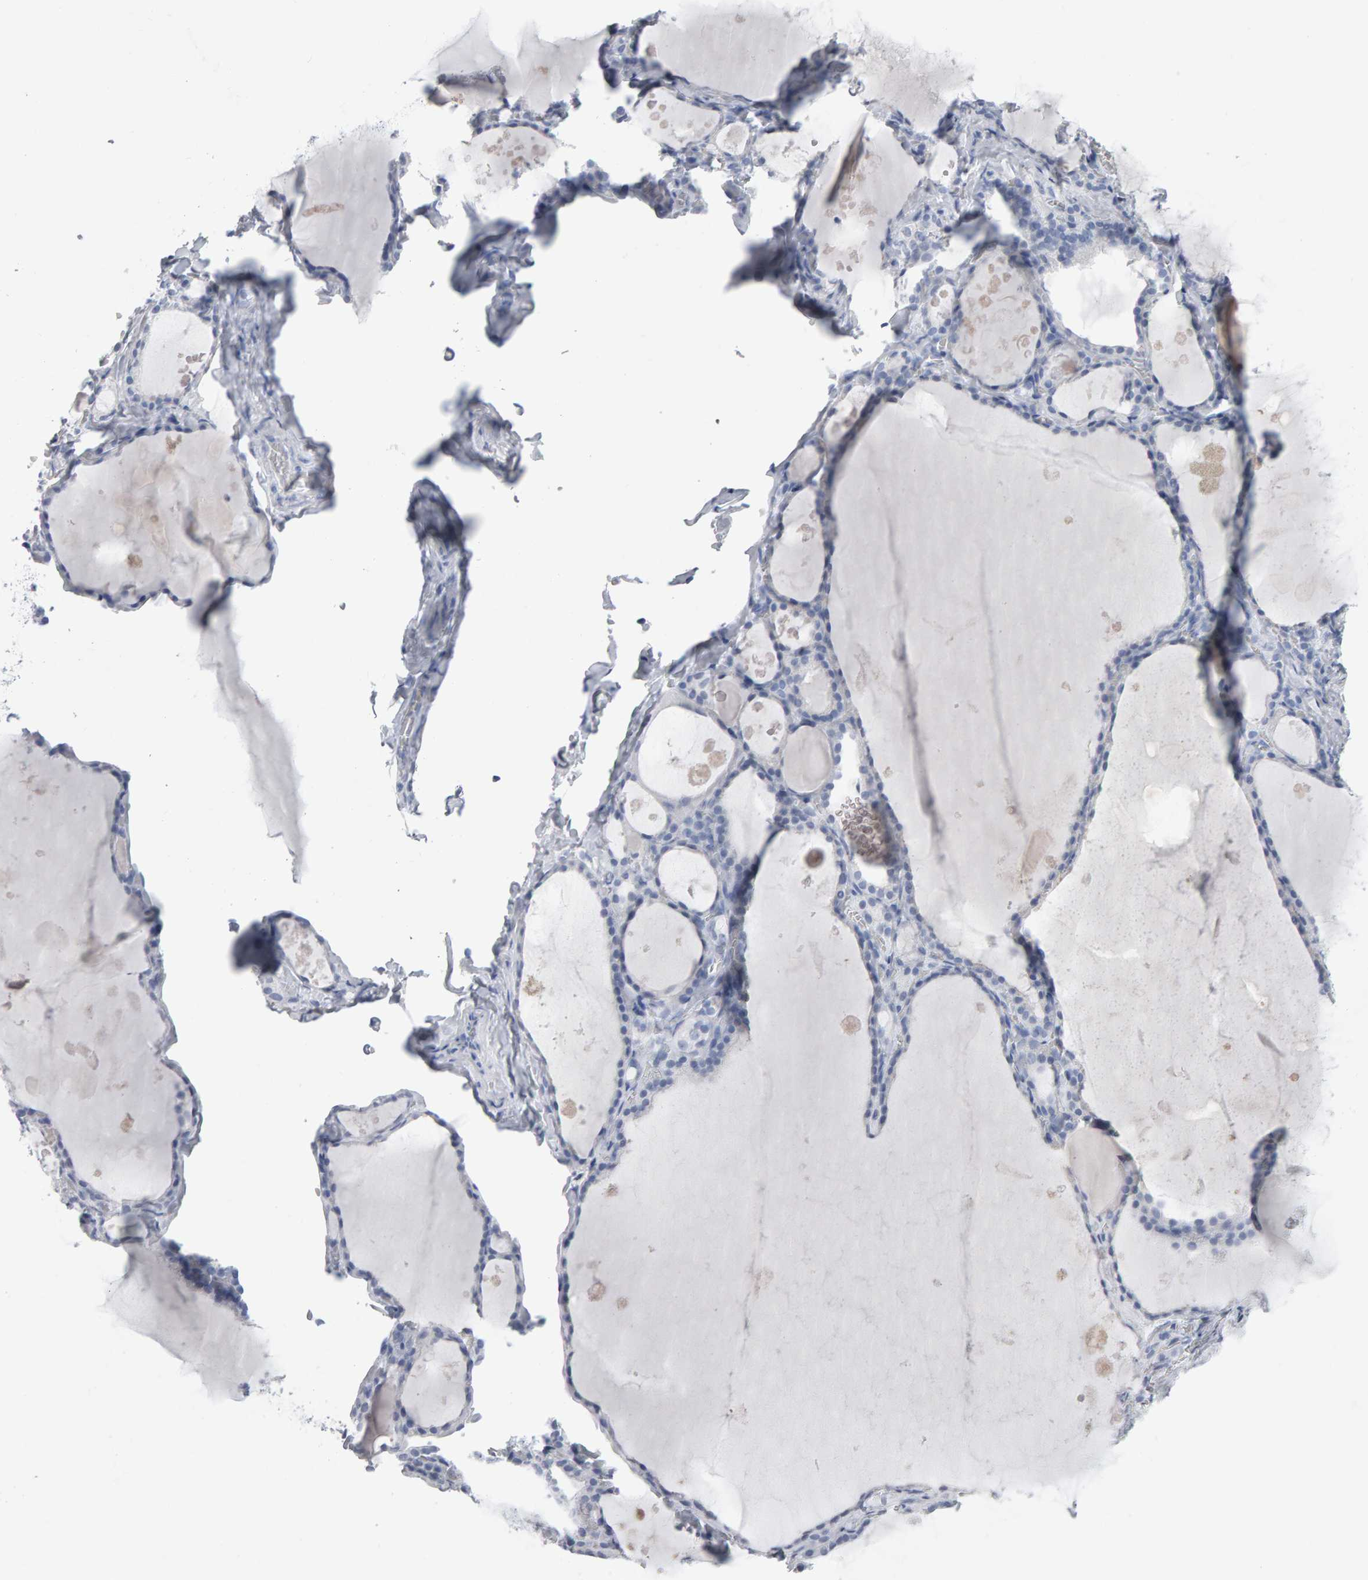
{"staining": {"intensity": "negative", "quantity": "none", "location": "none"}, "tissue": "thyroid gland", "cell_type": "Glandular cells", "image_type": "normal", "snomed": [{"axis": "morphology", "description": "Normal tissue, NOS"}, {"axis": "topography", "description": "Thyroid gland"}], "caption": "Immunohistochemistry histopathology image of normal thyroid gland stained for a protein (brown), which reveals no positivity in glandular cells.", "gene": "NCDN", "patient": {"sex": "male", "age": 56}}